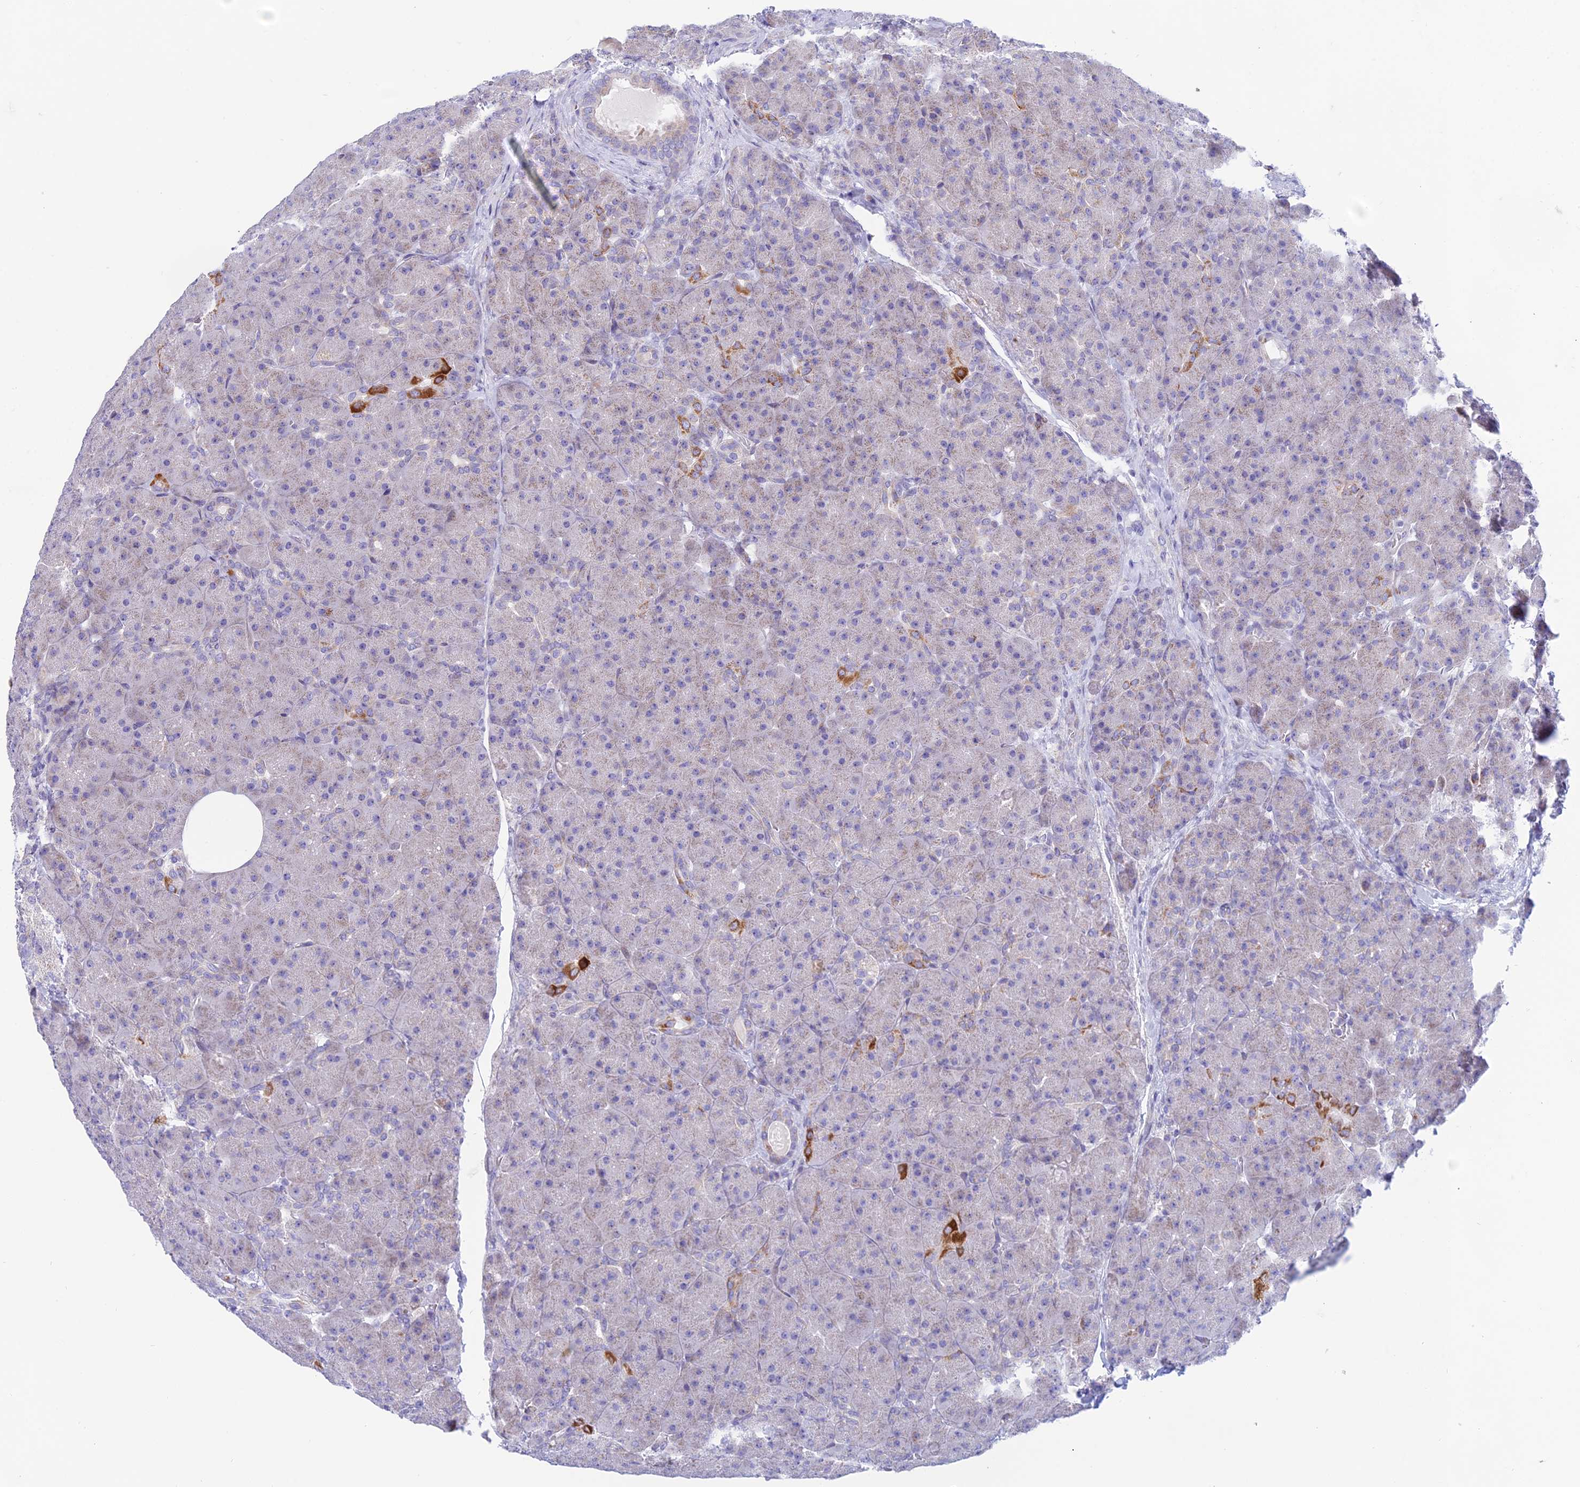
{"staining": {"intensity": "strong", "quantity": "<25%", "location": "cytoplasmic/membranous"}, "tissue": "pancreas", "cell_type": "Exocrine glandular cells", "image_type": "normal", "snomed": [{"axis": "morphology", "description": "Normal tissue, NOS"}, {"axis": "topography", "description": "Pancreas"}], "caption": "Immunohistochemistry (IHC) histopathology image of benign pancreas: human pancreas stained using IHC demonstrates medium levels of strong protein expression localized specifically in the cytoplasmic/membranous of exocrine glandular cells, appearing as a cytoplasmic/membranous brown color.", "gene": "PRR13", "patient": {"sex": "male", "age": 66}}